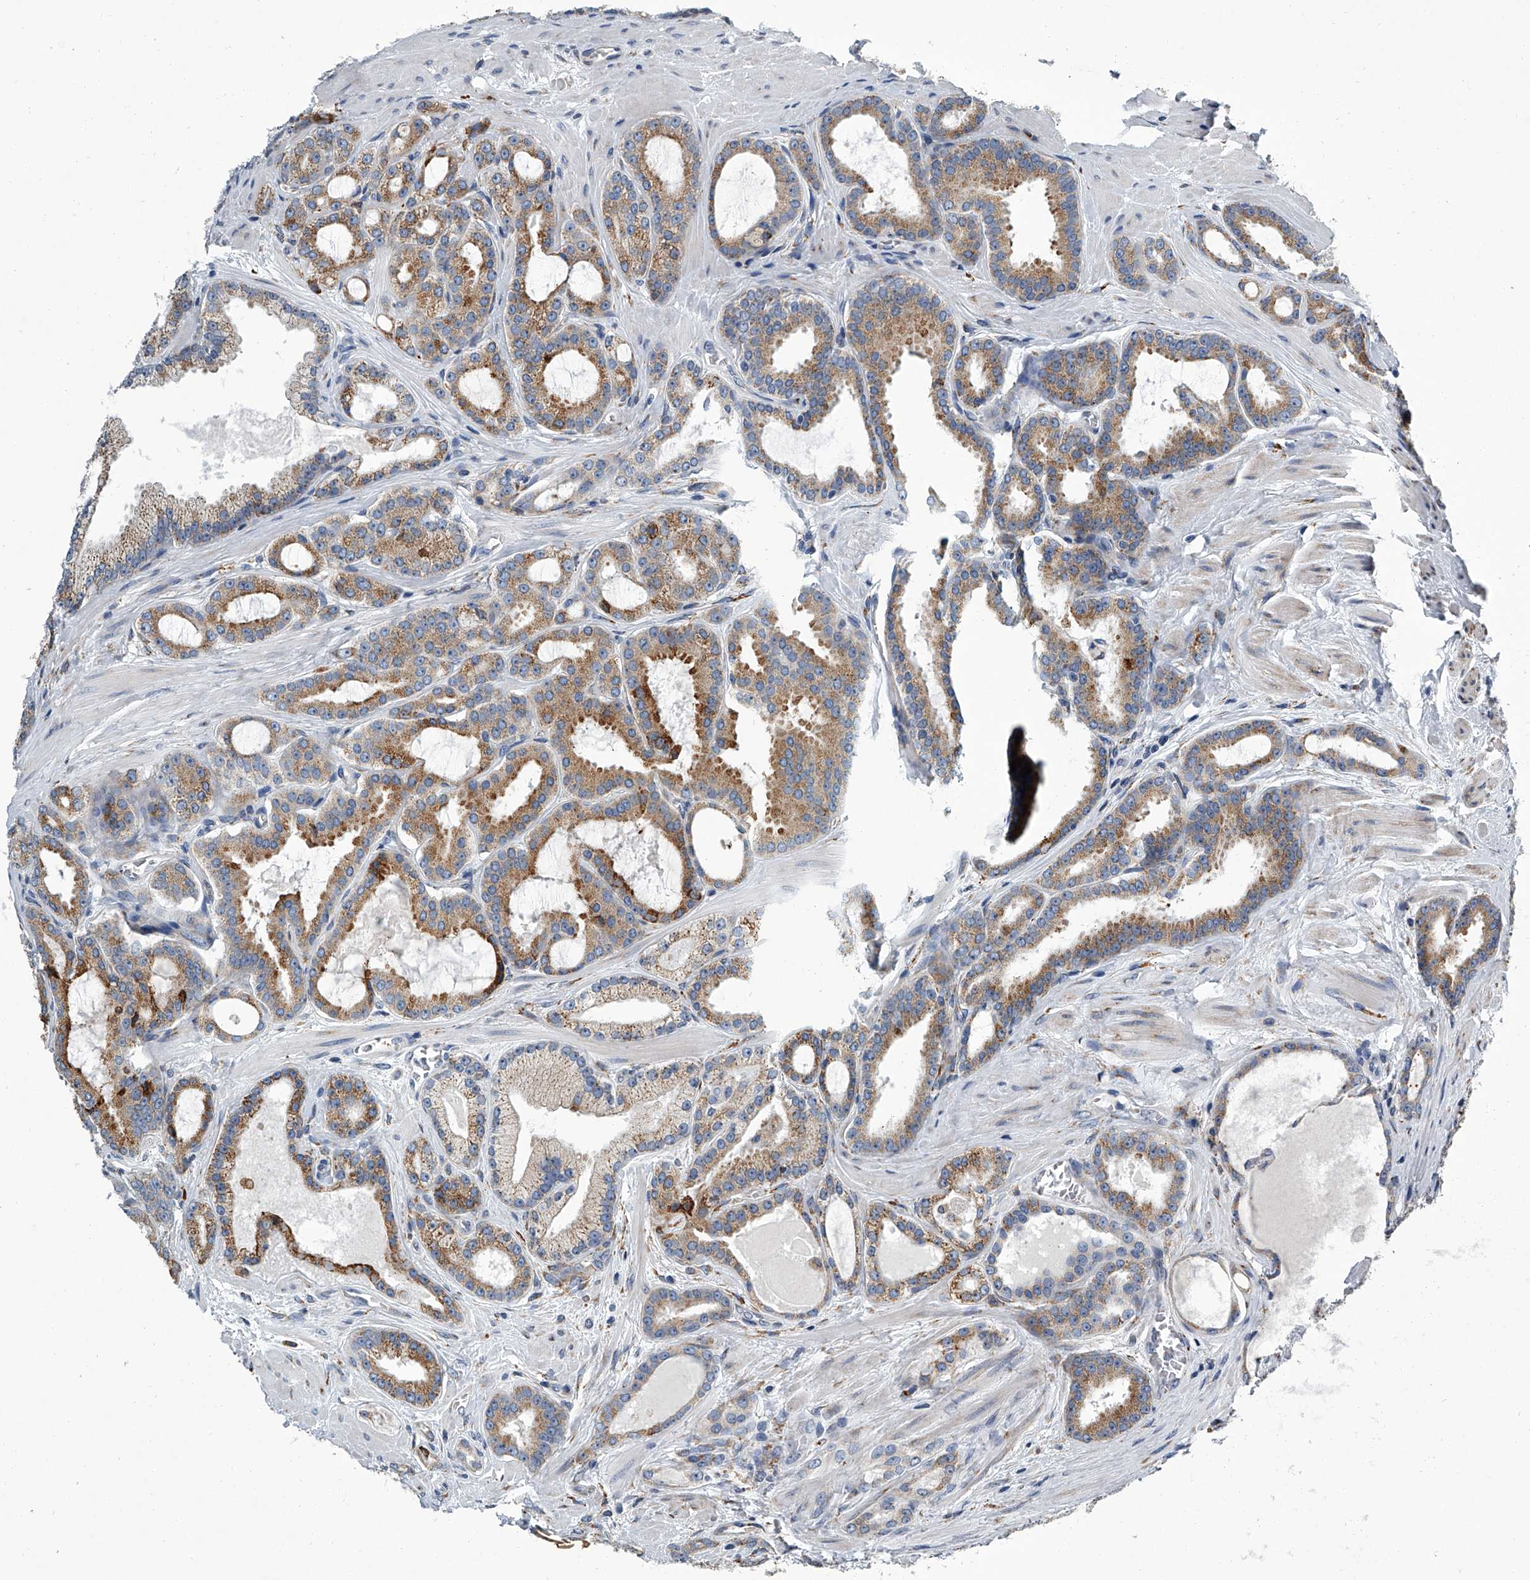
{"staining": {"intensity": "moderate", "quantity": ">75%", "location": "cytoplasmic/membranous"}, "tissue": "prostate cancer", "cell_type": "Tumor cells", "image_type": "cancer", "snomed": [{"axis": "morphology", "description": "Adenocarcinoma, High grade"}, {"axis": "topography", "description": "Prostate"}], "caption": "Prostate high-grade adenocarcinoma tissue exhibits moderate cytoplasmic/membranous staining in about >75% of tumor cells The protein is shown in brown color, while the nuclei are stained blue.", "gene": "TMEM63C", "patient": {"sex": "male", "age": 60}}